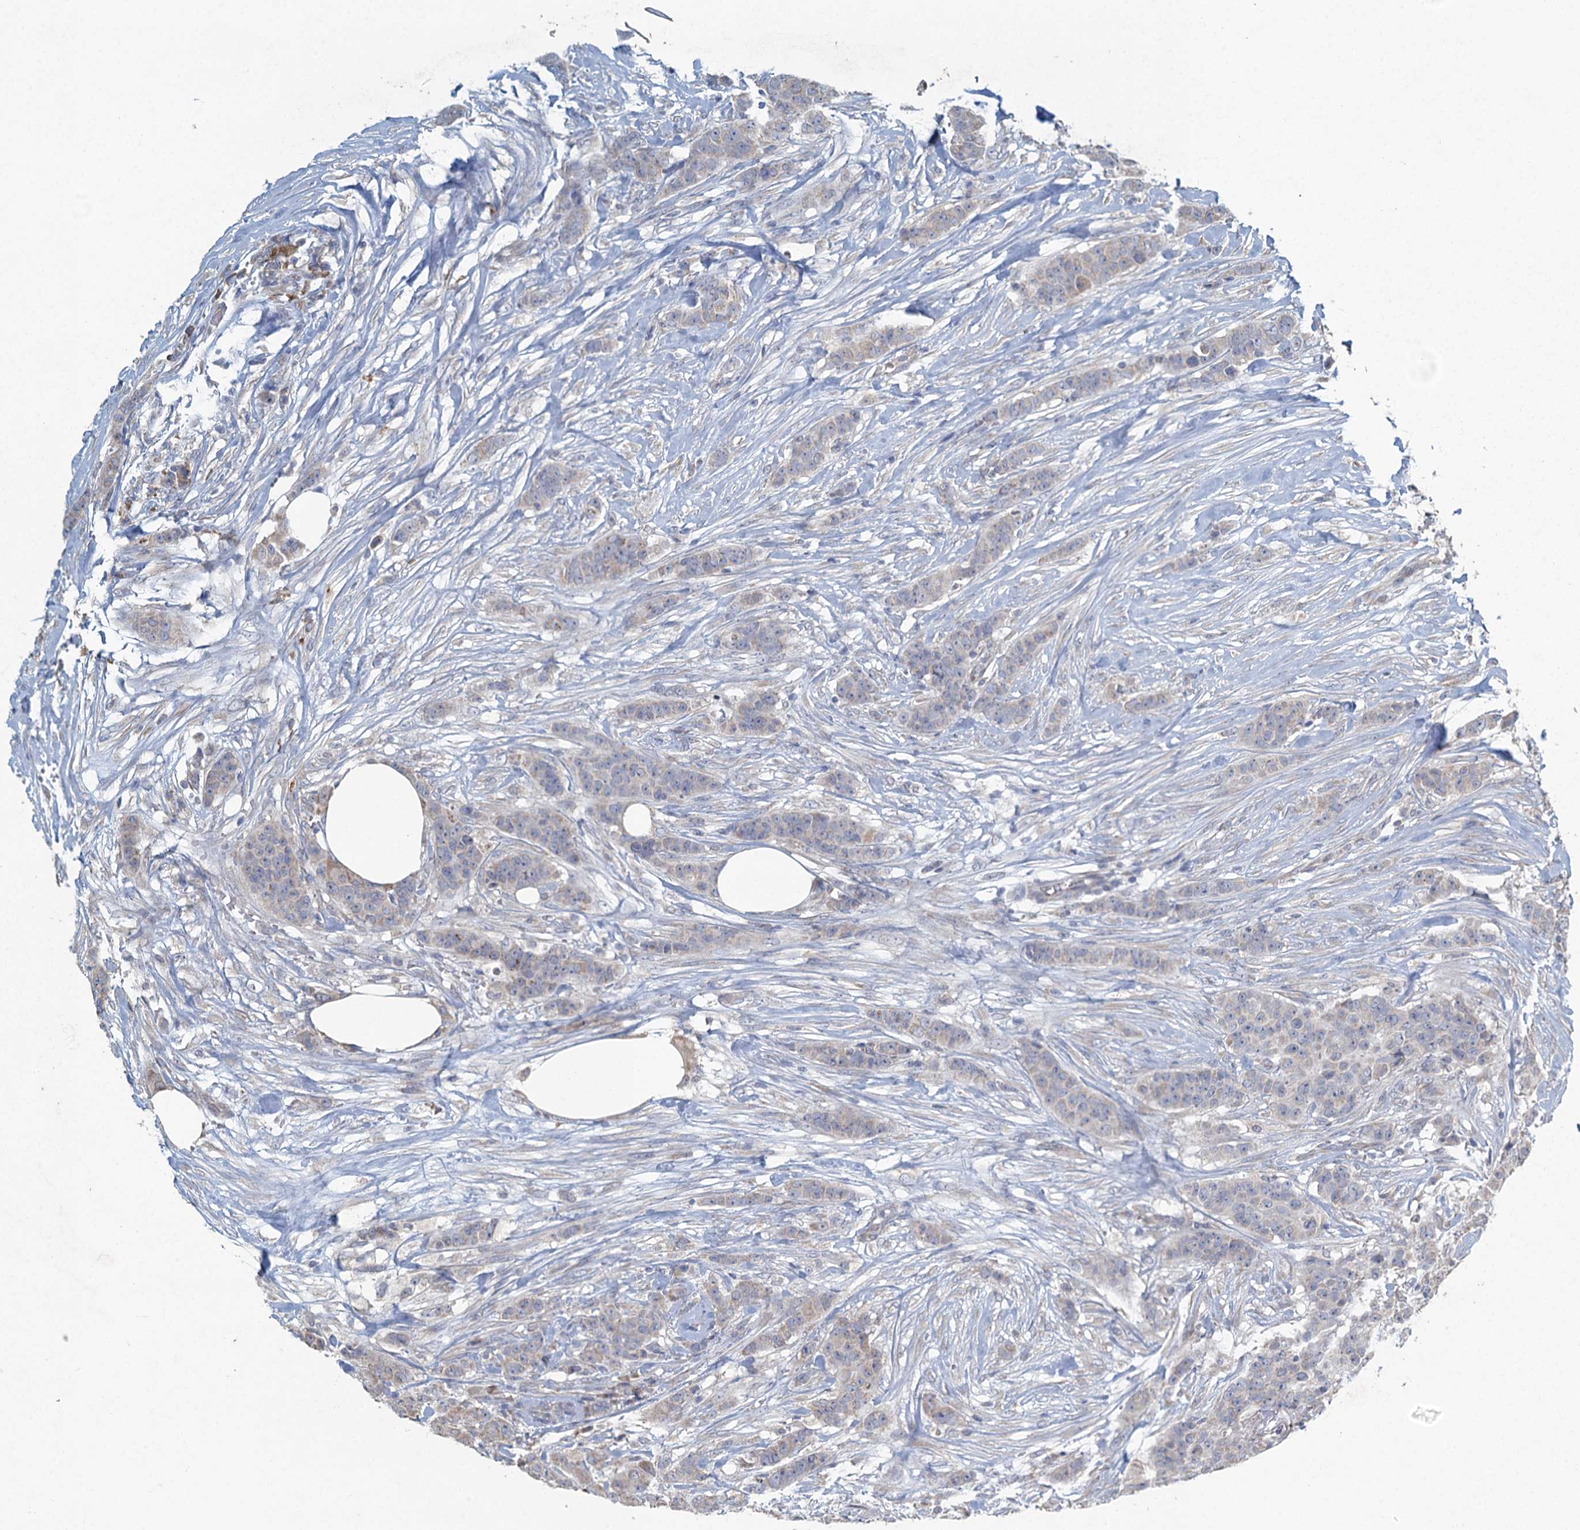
{"staining": {"intensity": "negative", "quantity": "none", "location": "none"}, "tissue": "breast cancer", "cell_type": "Tumor cells", "image_type": "cancer", "snomed": [{"axis": "morphology", "description": "Duct carcinoma"}, {"axis": "topography", "description": "Breast"}], "caption": "This is a histopathology image of immunohistochemistry (IHC) staining of breast cancer (intraductal carcinoma), which shows no positivity in tumor cells.", "gene": "TEX35", "patient": {"sex": "female", "age": 40}}